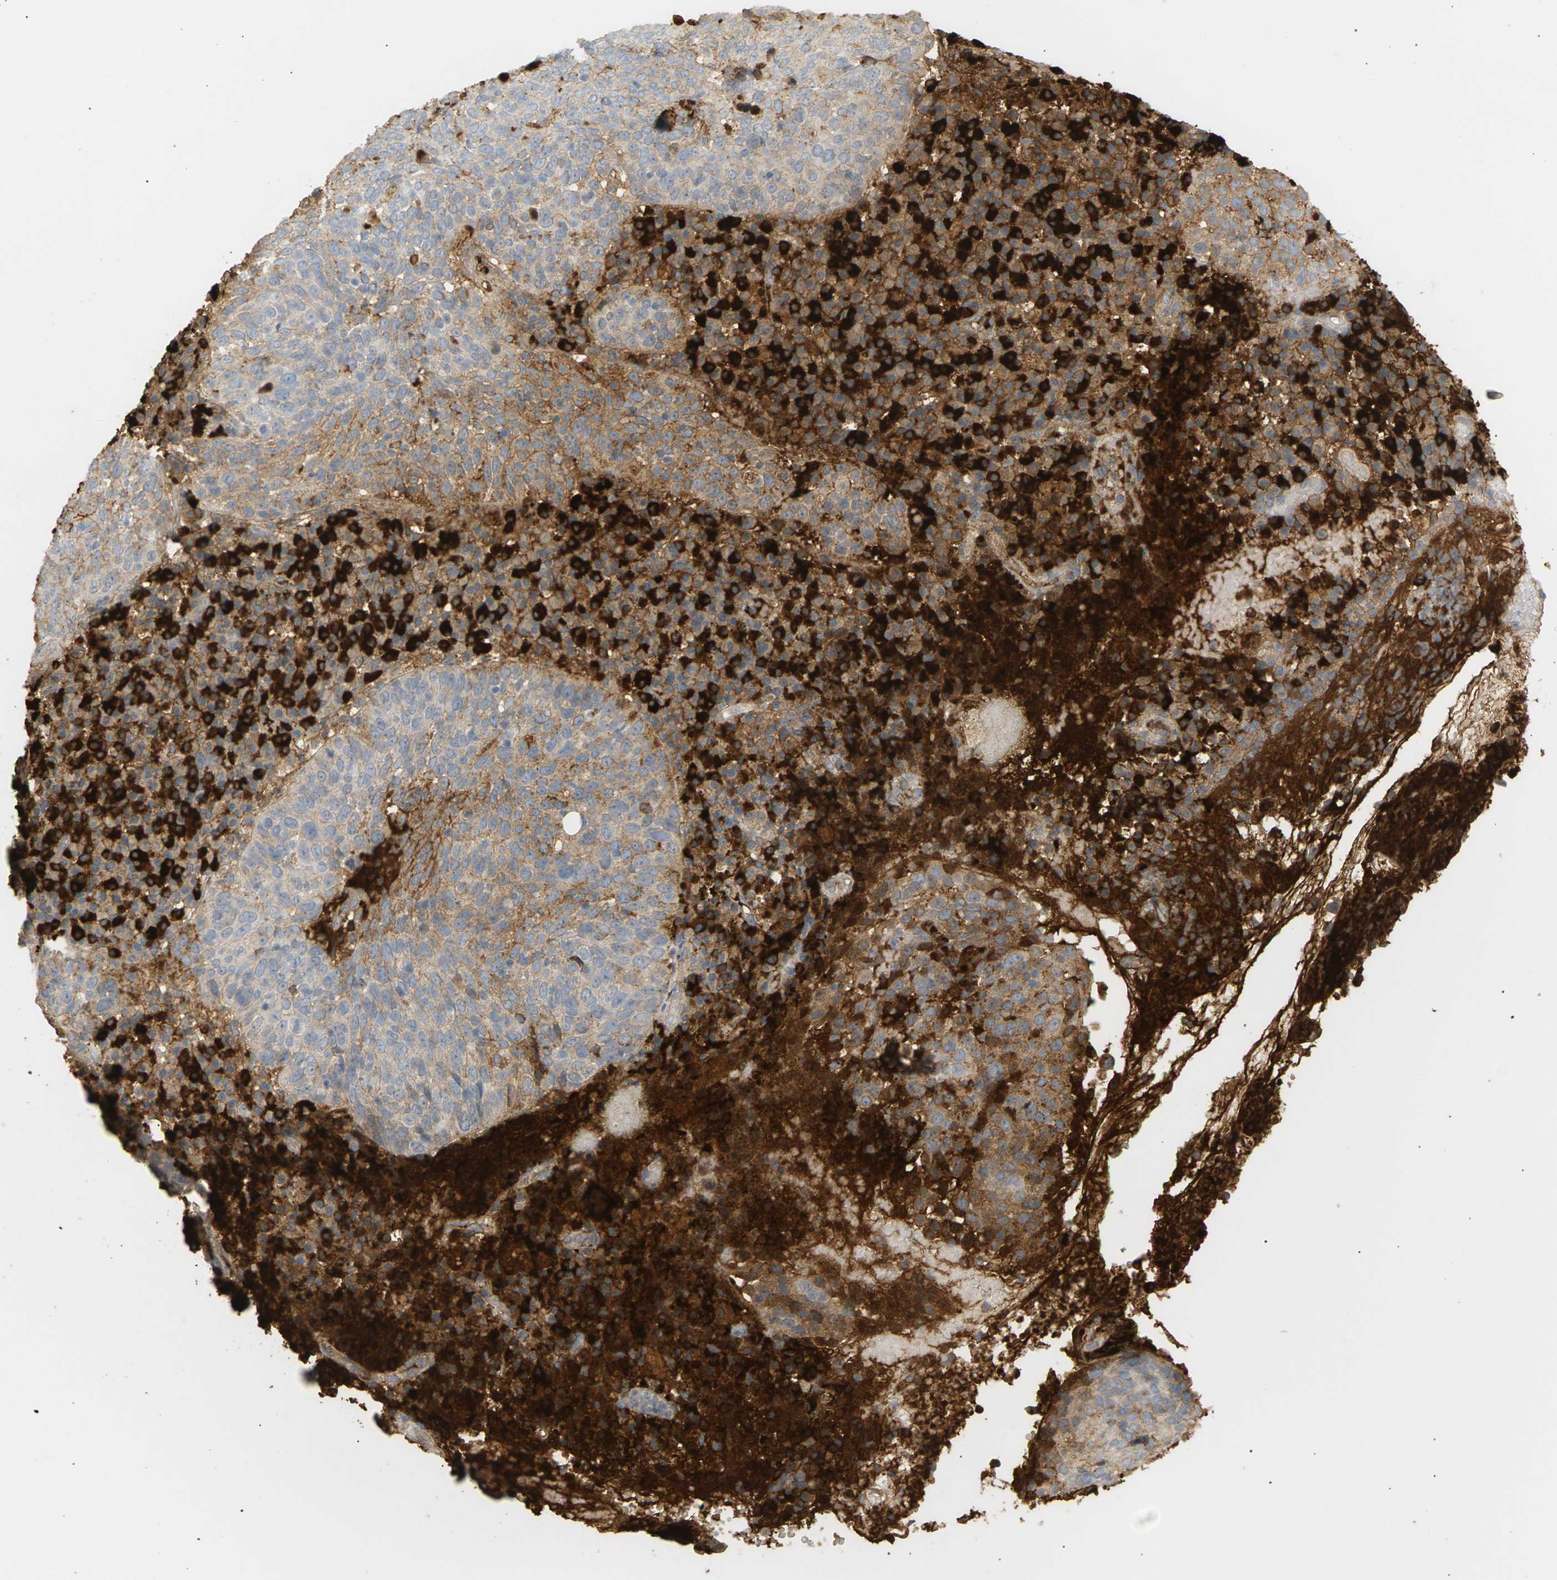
{"staining": {"intensity": "negative", "quantity": "none", "location": "none"}, "tissue": "skin cancer", "cell_type": "Tumor cells", "image_type": "cancer", "snomed": [{"axis": "morphology", "description": "Squamous cell carcinoma in situ, NOS"}, {"axis": "morphology", "description": "Squamous cell carcinoma, NOS"}, {"axis": "topography", "description": "Skin"}], "caption": "Micrograph shows no protein staining in tumor cells of skin squamous cell carcinoma tissue. (Immunohistochemistry, brightfield microscopy, high magnification).", "gene": "IGLC3", "patient": {"sex": "male", "age": 93}}